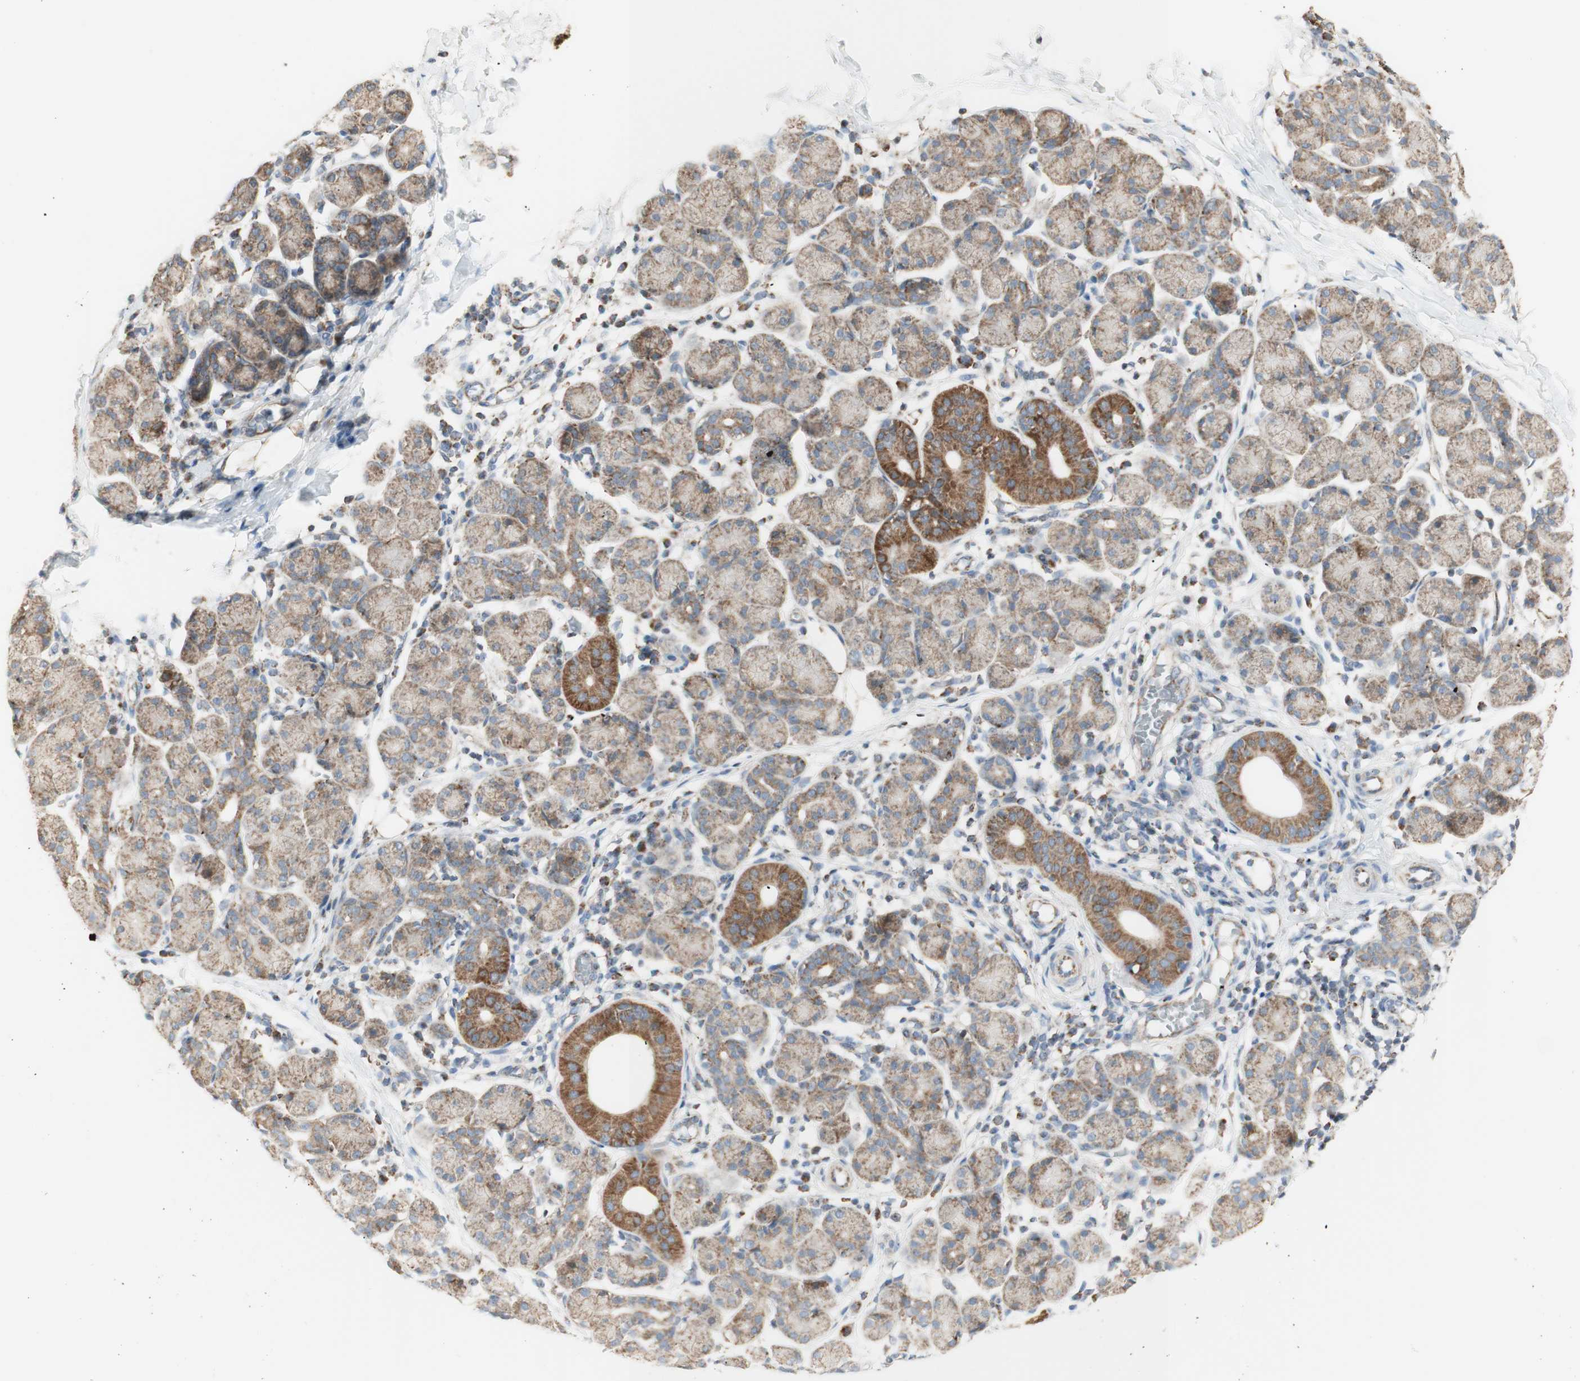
{"staining": {"intensity": "moderate", "quantity": "25%-75%", "location": "cytoplasmic/membranous"}, "tissue": "salivary gland", "cell_type": "Glandular cells", "image_type": "normal", "snomed": [{"axis": "morphology", "description": "Normal tissue, NOS"}, {"axis": "morphology", "description": "Inflammation, NOS"}, {"axis": "topography", "description": "Lymph node"}, {"axis": "topography", "description": "Salivary gland"}], "caption": "IHC image of unremarkable salivary gland stained for a protein (brown), which reveals medium levels of moderate cytoplasmic/membranous staining in approximately 25%-75% of glandular cells.", "gene": "LETM1", "patient": {"sex": "male", "age": 3}}